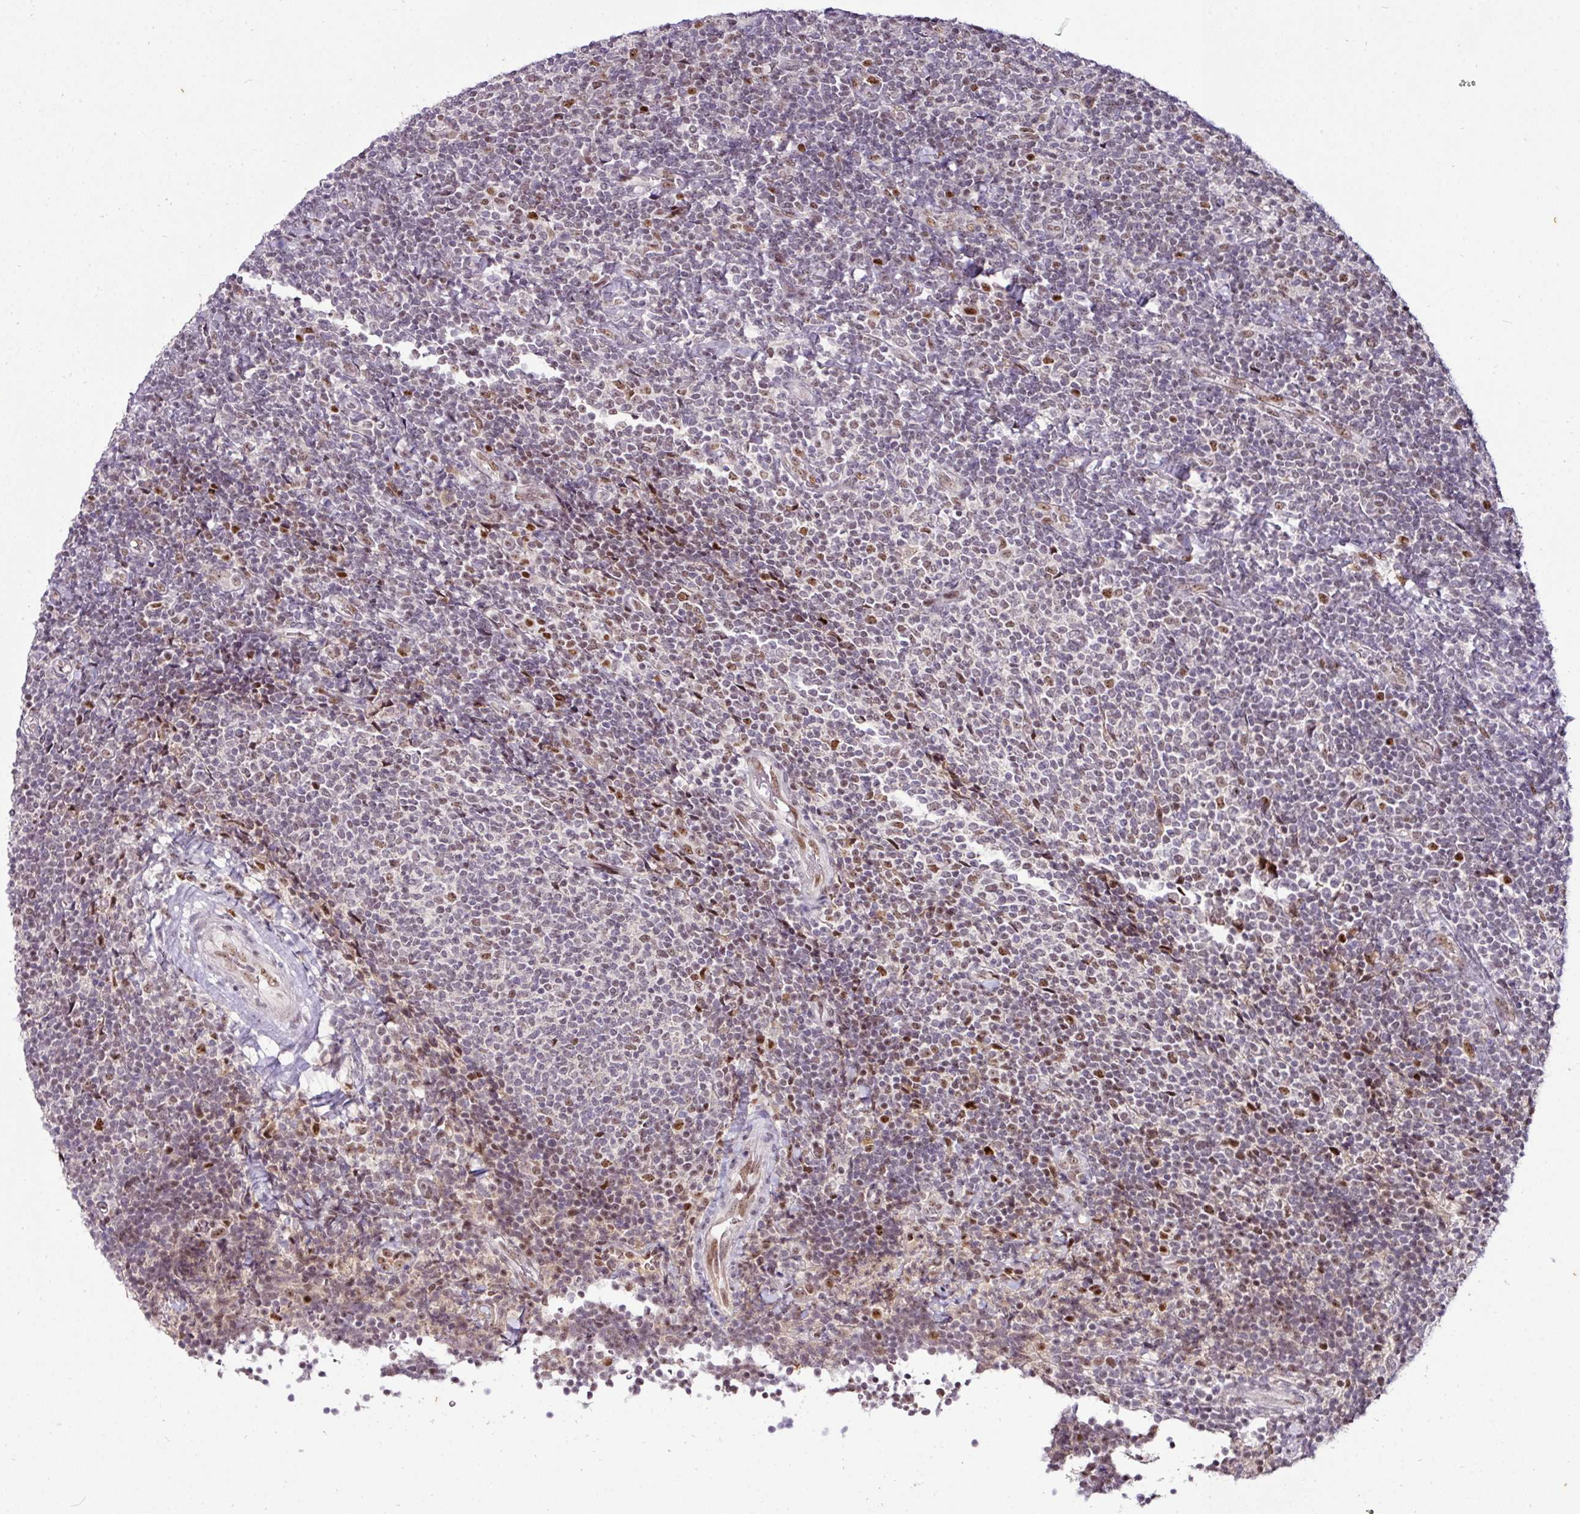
{"staining": {"intensity": "moderate", "quantity": "<25%", "location": "nuclear"}, "tissue": "lymphoma", "cell_type": "Tumor cells", "image_type": "cancer", "snomed": [{"axis": "morphology", "description": "Malignant lymphoma, non-Hodgkin's type, Low grade"}, {"axis": "topography", "description": "Lymph node"}], "caption": "This is an image of immunohistochemistry staining of lymphoma, which shows moderate expression in the nuclear of tumor cells.", "gene": "KLF16", "patient": {"sex": "male", "age": 52}}